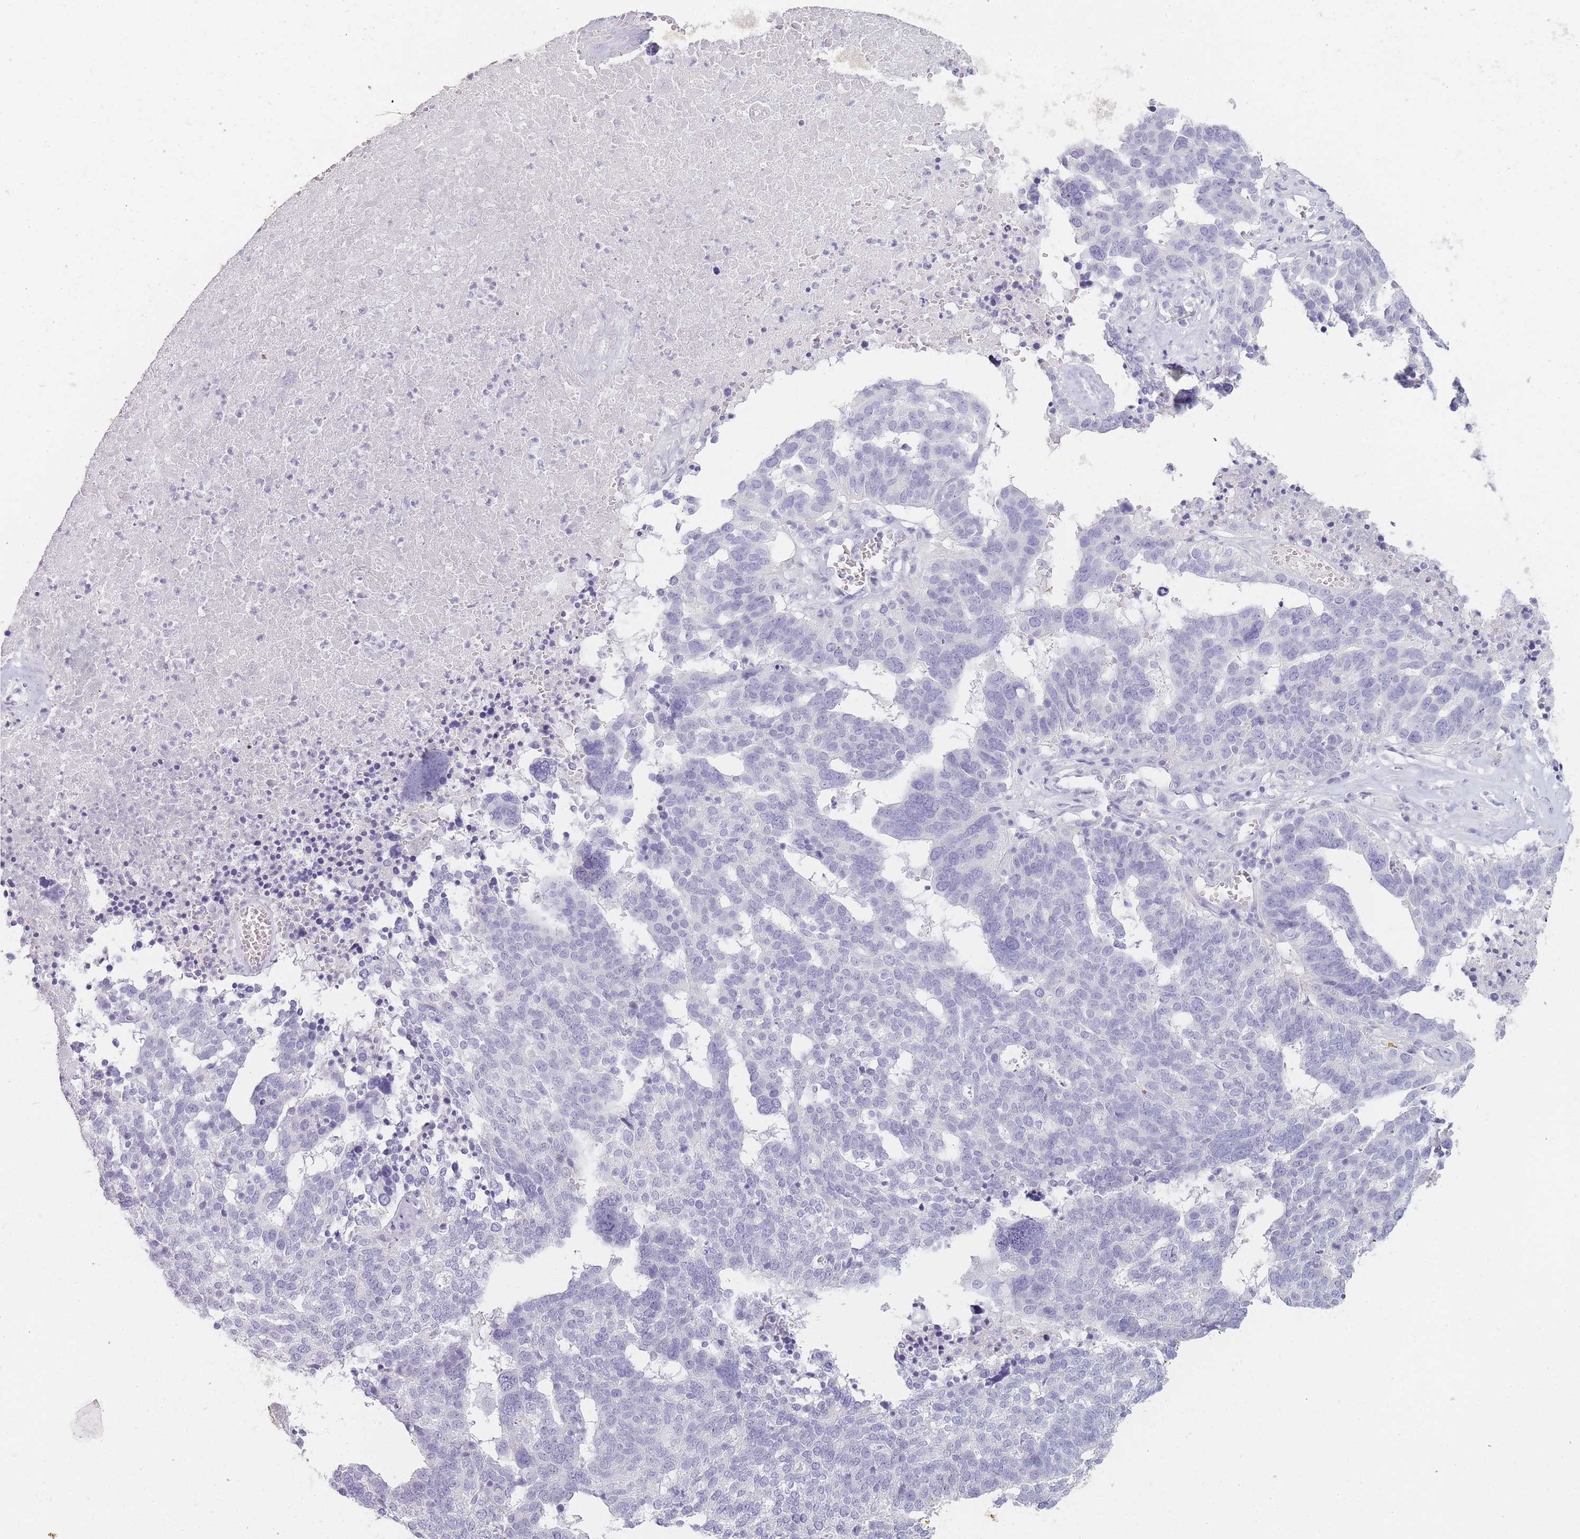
{"staining": {"intensity": "negative", "quantity": "none", "location": "none"}, "tissue": "ovarian cancer", "cell_type": "Tumor cells", "image_type": "cancer", "snomed": [{"axis": "morphology", "description": "Cystadenocarcinoma, serous, NOS"}, {"axis": "topography", "description": "Ovary"}], "caption": "Immunohistochemistry (IHC) of ovarian cancer exhibits no positivity in tumor cells.", "gene": "INS", "patient": {"sex": "female", "age": 59}}